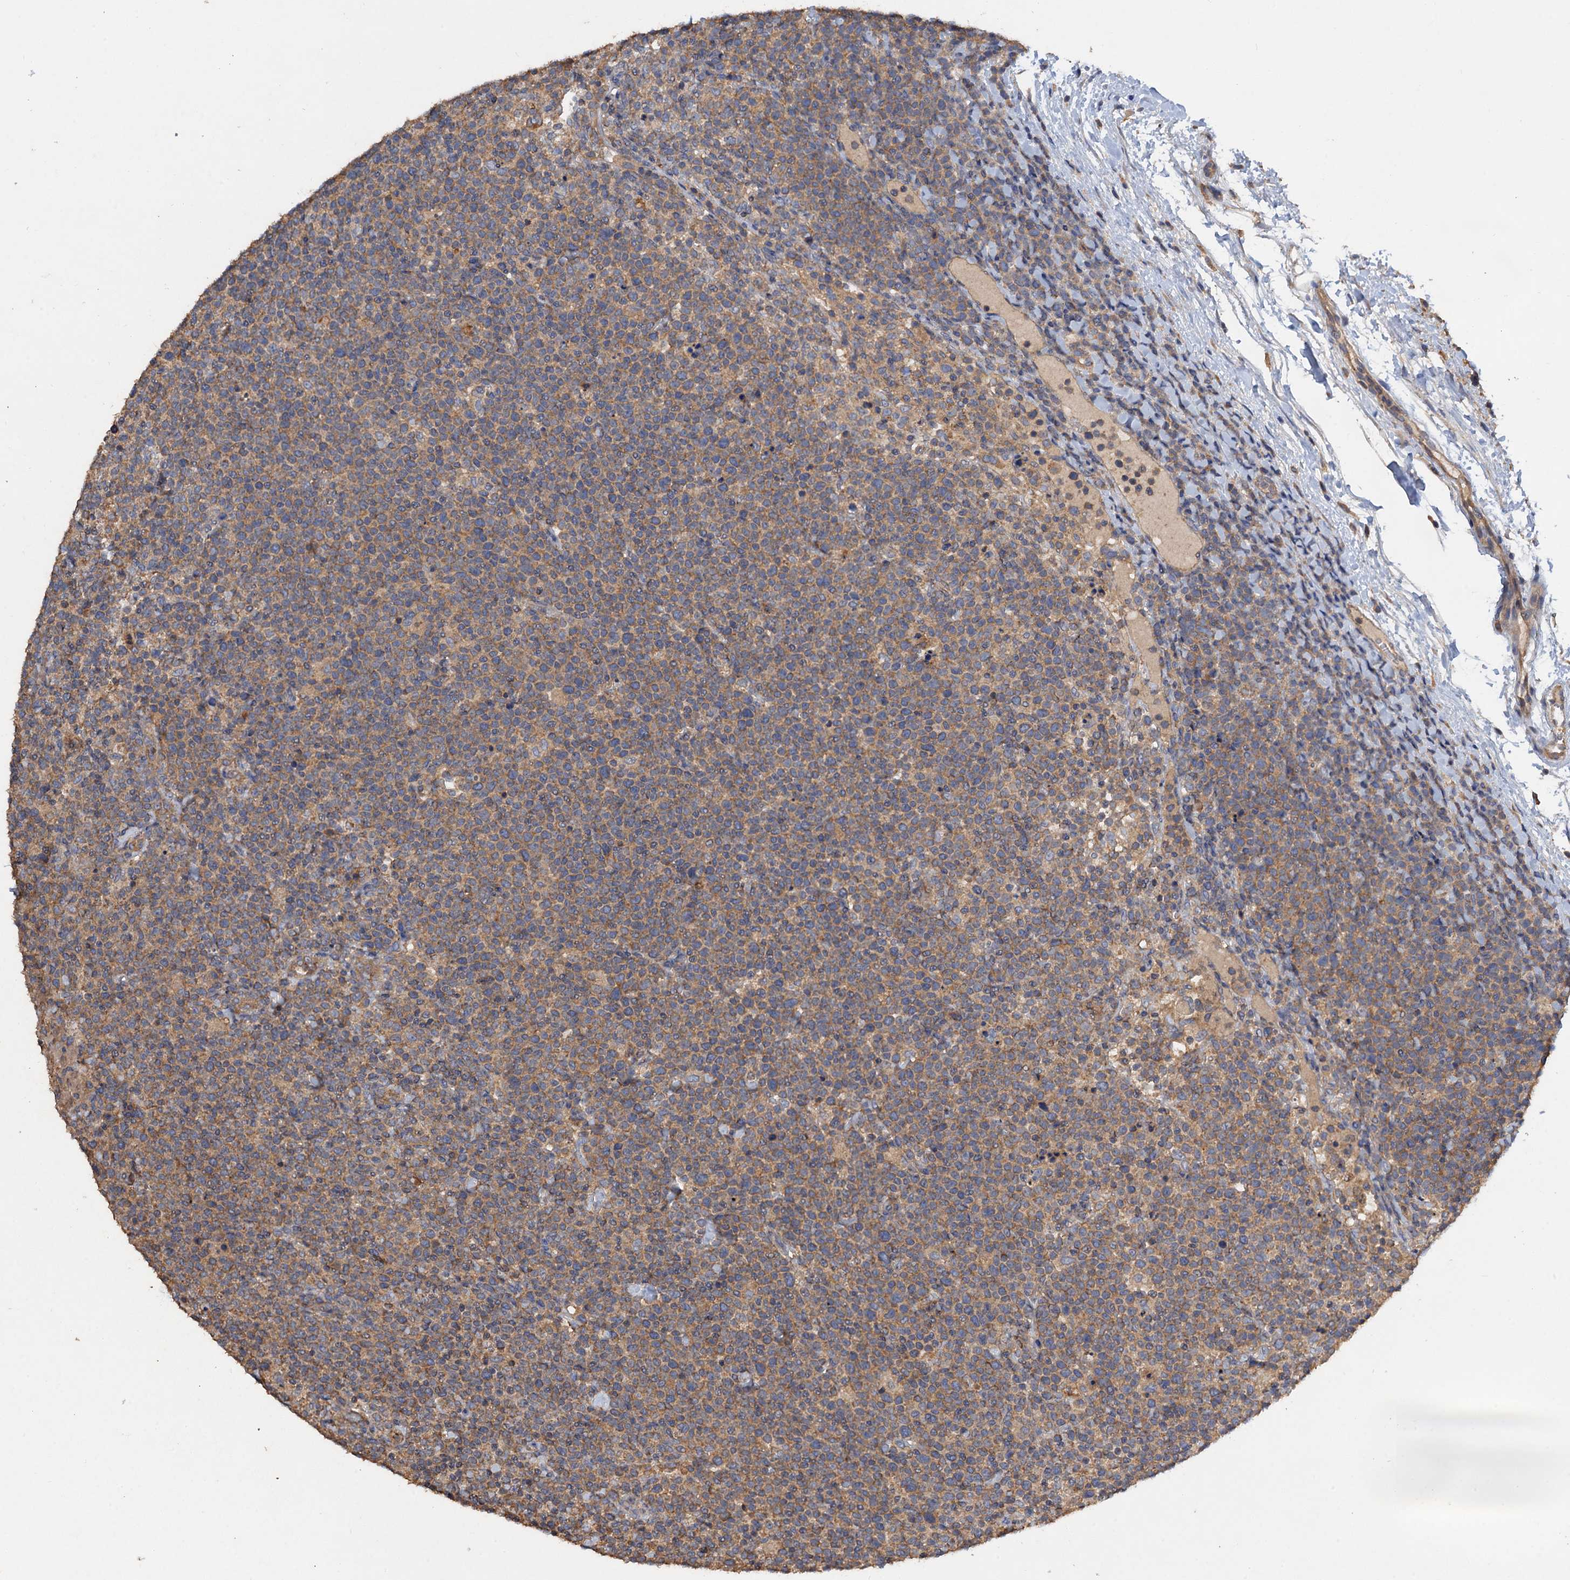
{"staining": {"intensity": "weak", "quantity": "25%-75%", "location": "cytoplasmic/membranous"}, "tissue": "lymphoma", "cell_type": "Tumor cells", "image_type": "cancer", "snomed": [{"axis": "morphology", "description": "Malignant lymphoma, non-Hodgkin's type, High grade"}, {"axis": "topography", "description": "Lymph node"}], "caption": "A histopathology image showing weak cytoplasmic/membranous positivity in about 25%-75% of tumor cells in malignant lymphoma, non-Hodgkin's type (high-grade), as visualized by brown immunohistochemical staining.", "gene": "SCUBE3", "patient": {"sex": "male", "age": 61}}